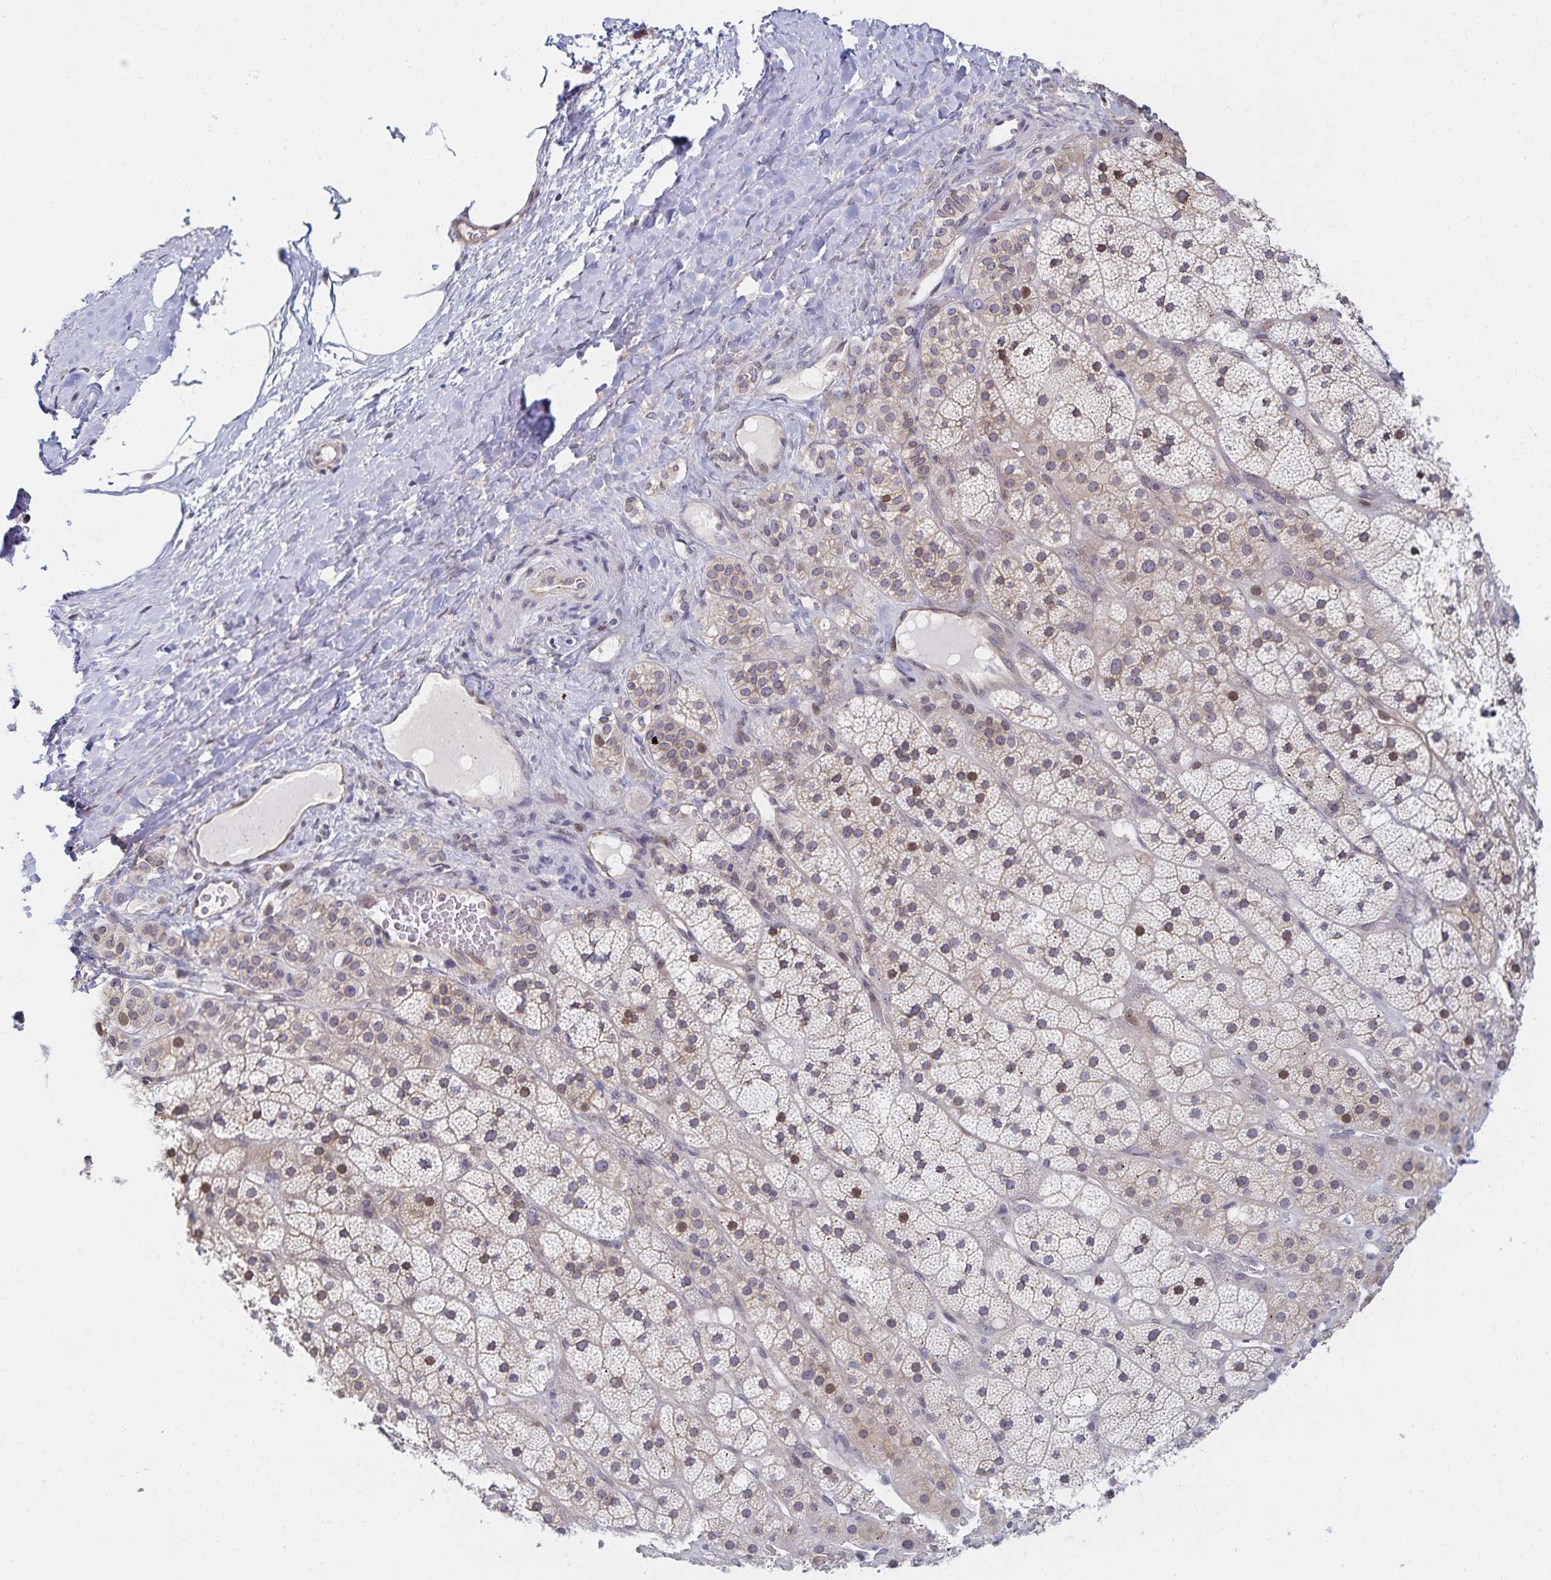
{"staining": {"intensity": "moderate", "quantity": "<25%", "location": "cytoplasmic/membranous,nuclear"}, "tissue": "adrenal gland", "cell_type": "Glandular cells", "image_type": "normal", "snomed": [{"axis": "morphology", "description": "Normal tissue, NOS"}, {"axis": "topography", "description": "Adrenal gland"}], "caption": "Glandular cells exhibit moderate cytoplasmic/membranous,nuclear staining in about <25% of cells in normal adrenal gland.", "gene": "RAB9B", "patient": {"sex": "male", "age": 57}}